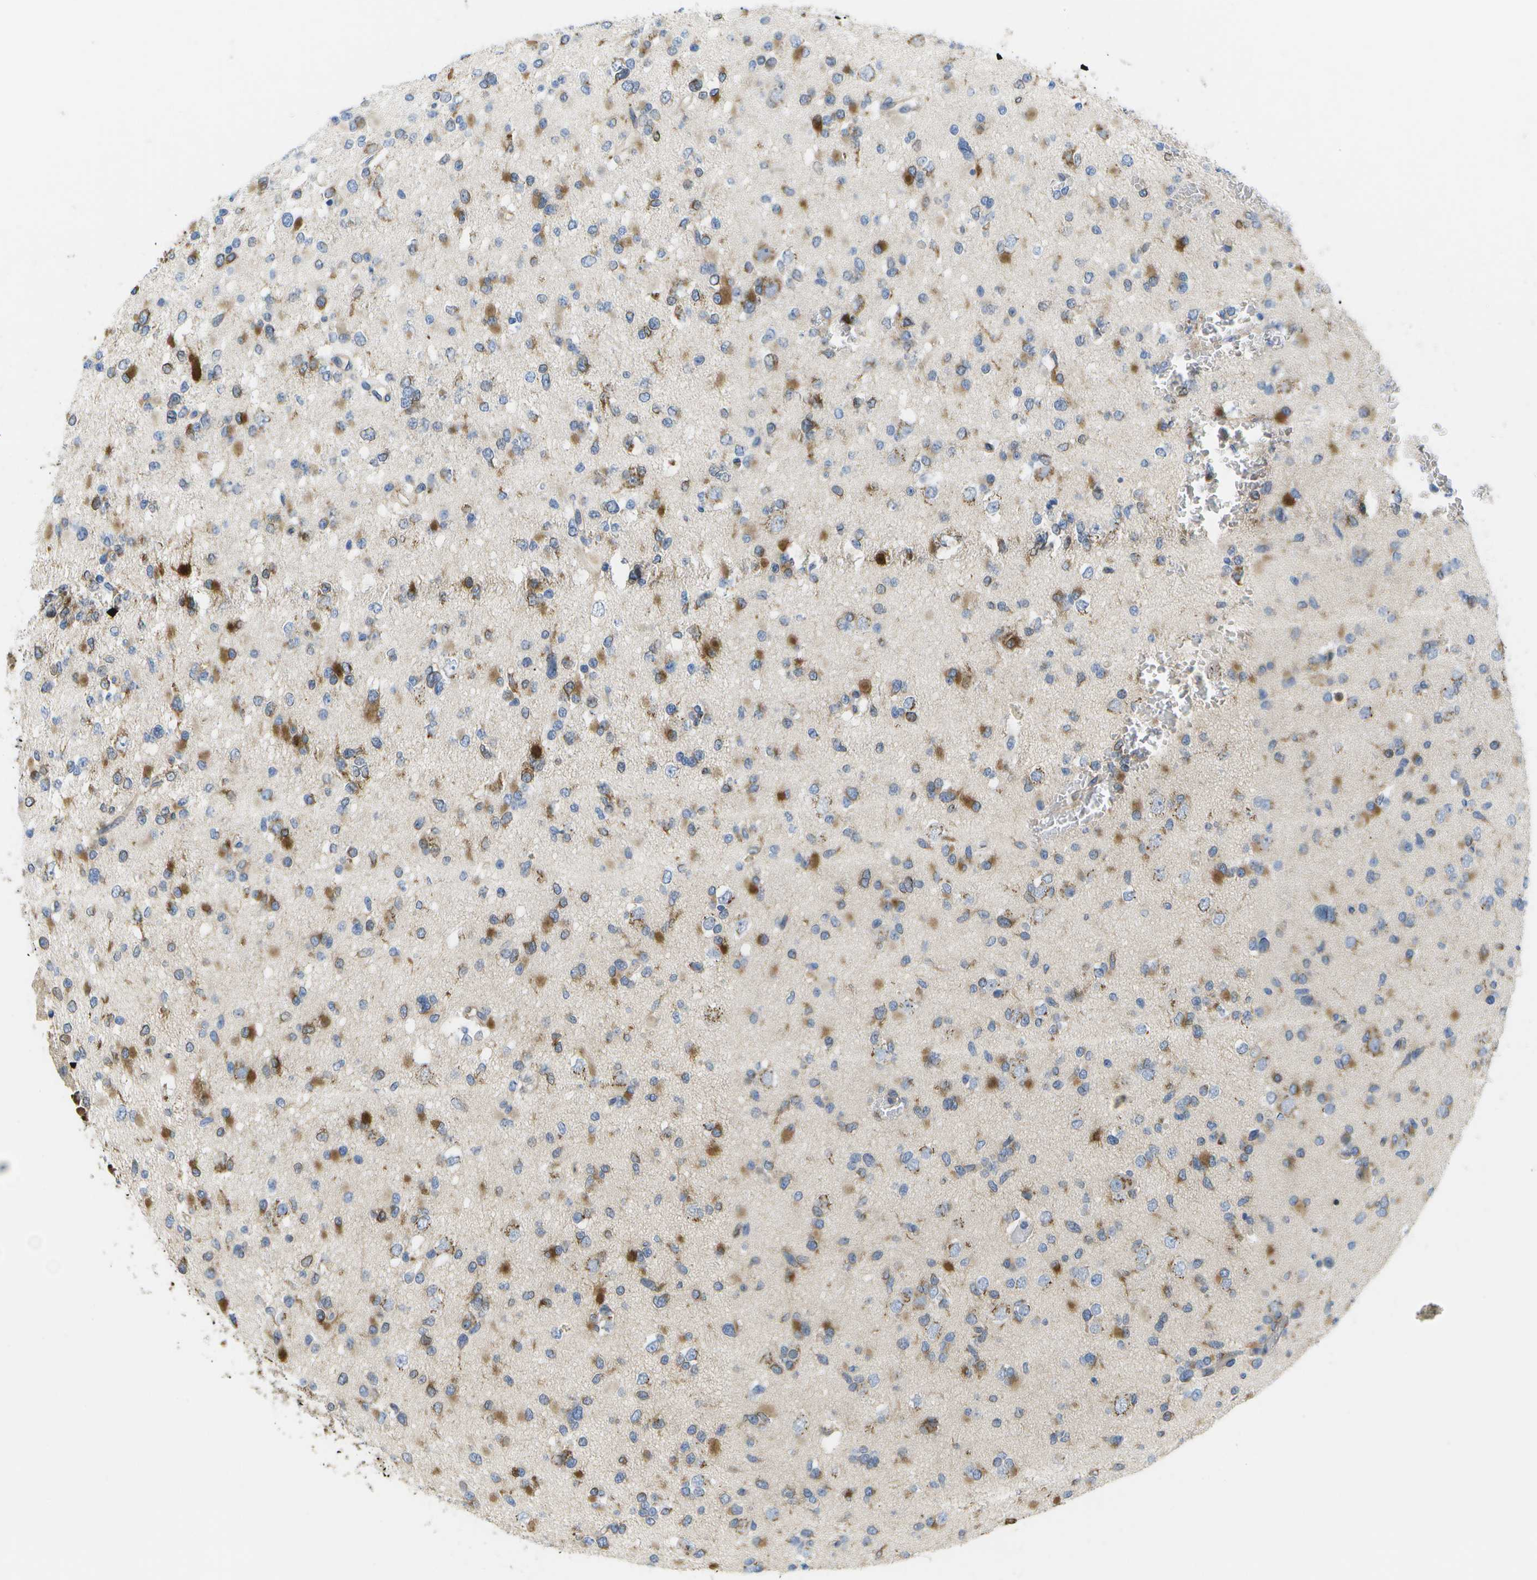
{"staining": {"intensity": "strong", "quantity": "25%-75%", "location": "cytoplasmic/membranous"}, "tissue": "glioma", "cell_type": "Tumor cells", "image_type": "cancer", "snomed": [{"axis": "morphology", "description": "Glioma, malignant, Low grade"}, {"axis": "topography", "description": "Brain"}], "caption": "High-magnification brightfield microscopy of glioma stained with DAB (3,3'-diaminobenzidine) (brown) and counterstained with hematoxylin (blue). tumor cells exhibit strong cytoplasmic/membranous staining is identified in about25%-75% of cells. (DAB (3,3'-diaminobenzidine) = brown stain, brightfield microscopy at high magnification).", "gene": "ZDHHC17", "patient": {"sex": "female", "age": 22}}